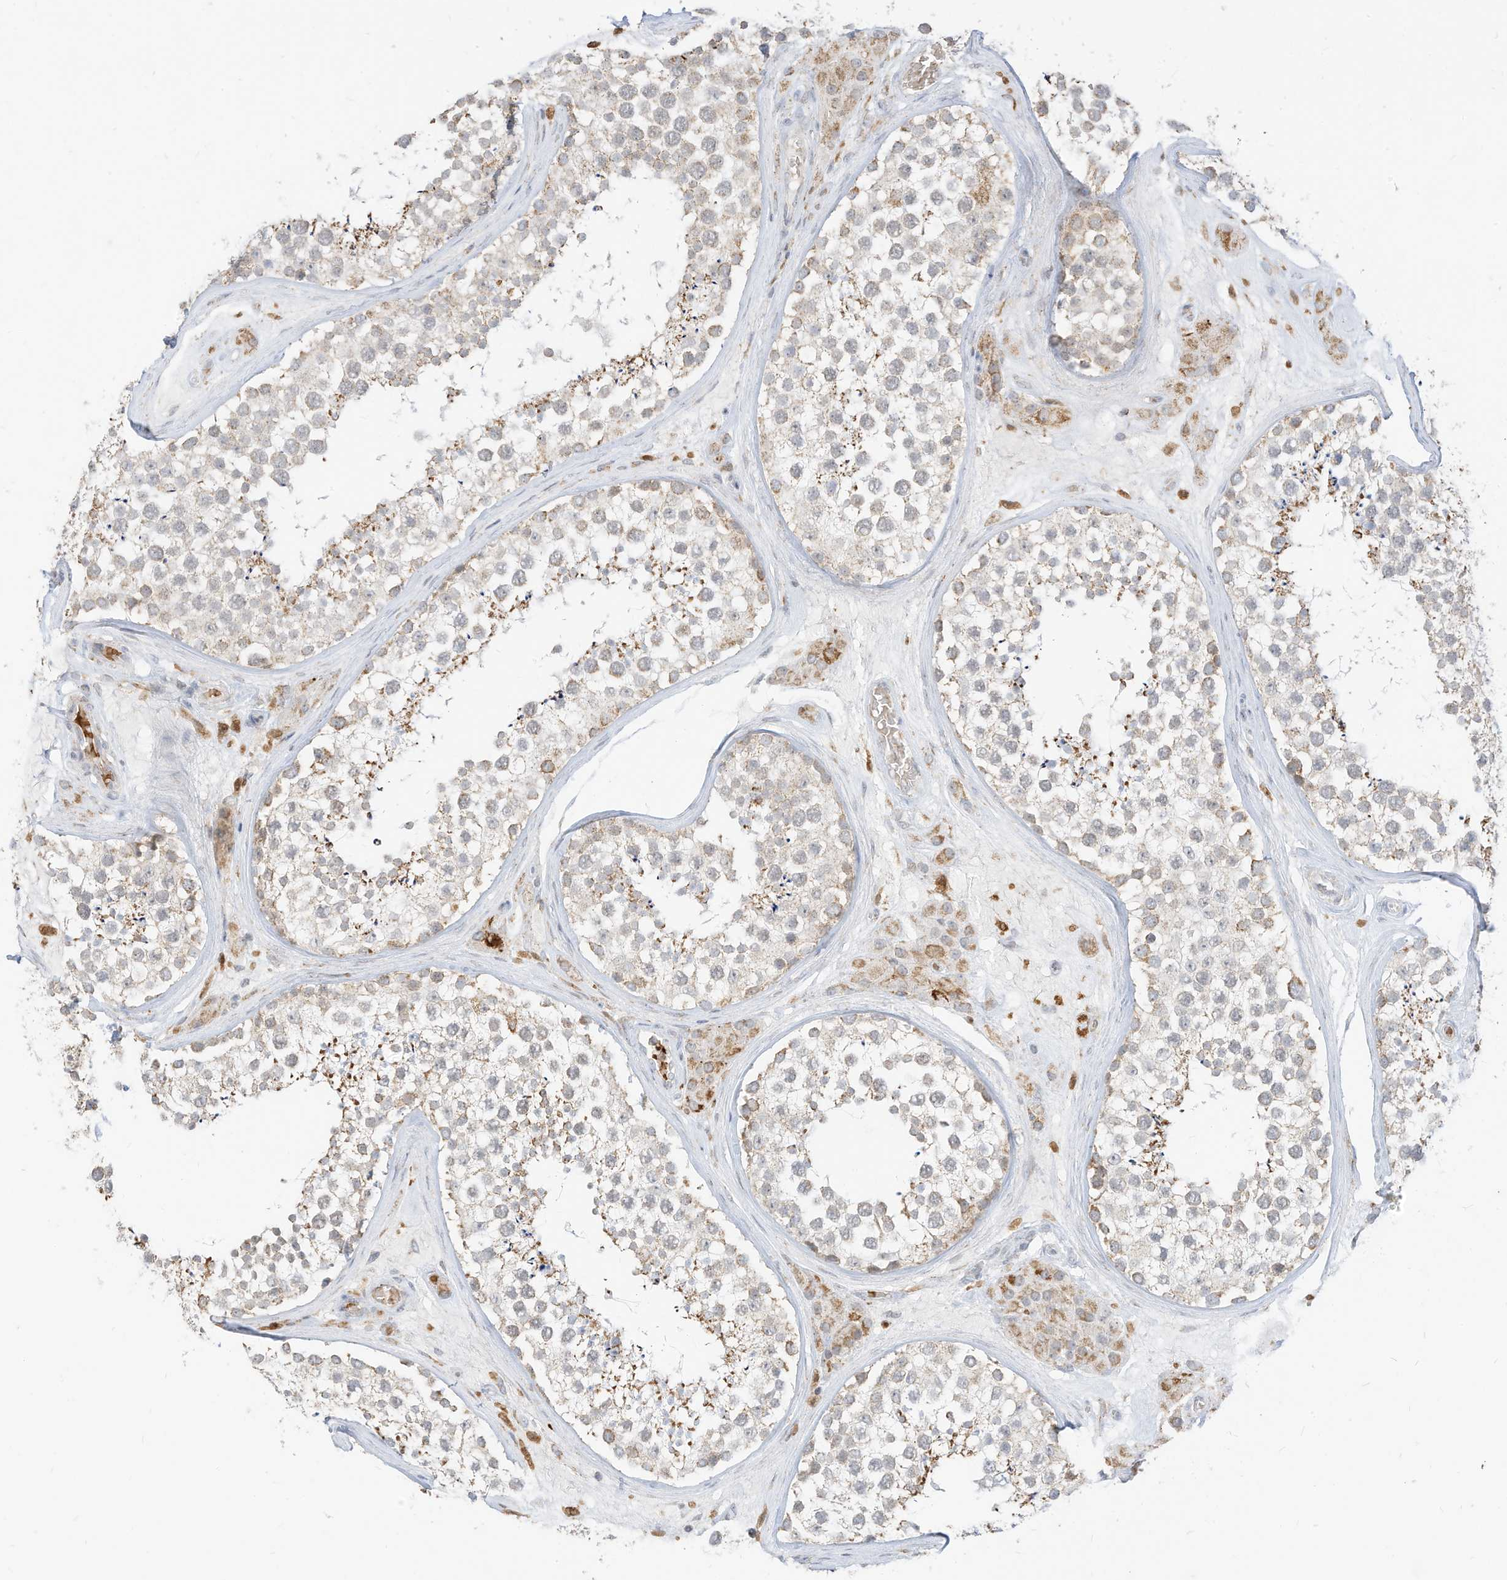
{"staining": {"intensity": "moderate", "quantity": "25%-75%", "location": "cytoplasmic/membranous"}, "tissue": "testis", "cell_type": "Cells in seminiferous ducts", "image_type": "normal", "snomed": [{"axis": "morphology", "description": "Normal tissue, NOS"}, {"axis": "topography", "description": "Testis"}], "caption": "Cells in seminiferous ducts demonstrate medium levels of moderate cytoplasmic/membranous positivity in about 25%-75% of cells in unremarkable testis.", "gene": "MTUS2", "patient": {"sex": "male", "age": 46}}